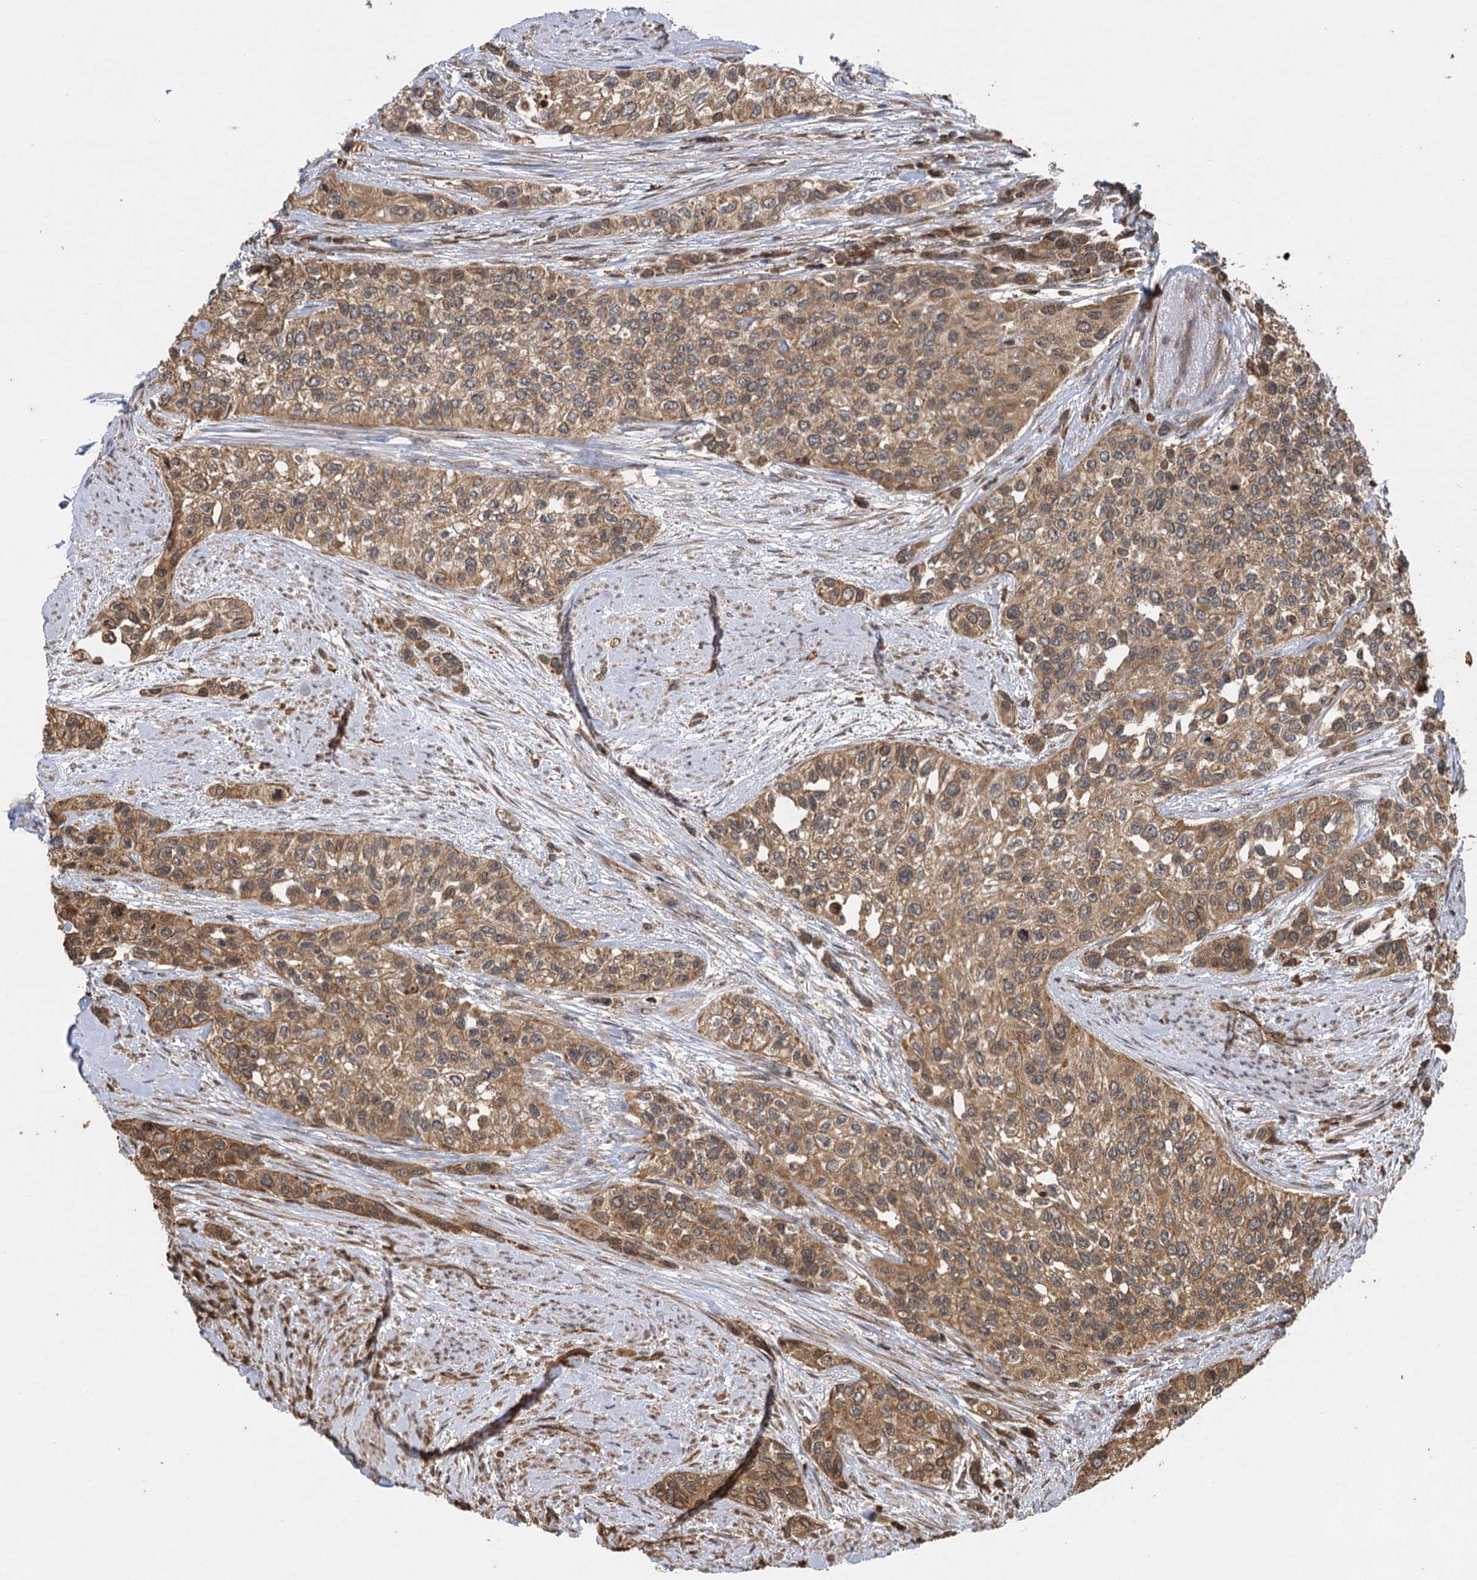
{"staining": {"intensity": "moderate", "quantity": ">75%", "location": "cytoplasmic/membranous"}, "tissue": "urothelial cancer", "cell_type": "Tumor cells", "image_type": "cancer", "snomed": [{"axis": "morphology", "description": "Normal tissue, NOS"}, {"axis": "morphology", "description": "Urothelial carcinoma, High grade"}, {"axis": "topography", "description": "Vascular tissue"}, {"axis": "topography", "description": "Urinary bladder"}], "caption": "Urothelial cancer stained for a protein (brown) demonstrates moderate cytoplasmic/membranous positive expression in about >75% of tumor cells.", "gene": "IL11RA", "patient": {"sex": "female", "age": 56}}